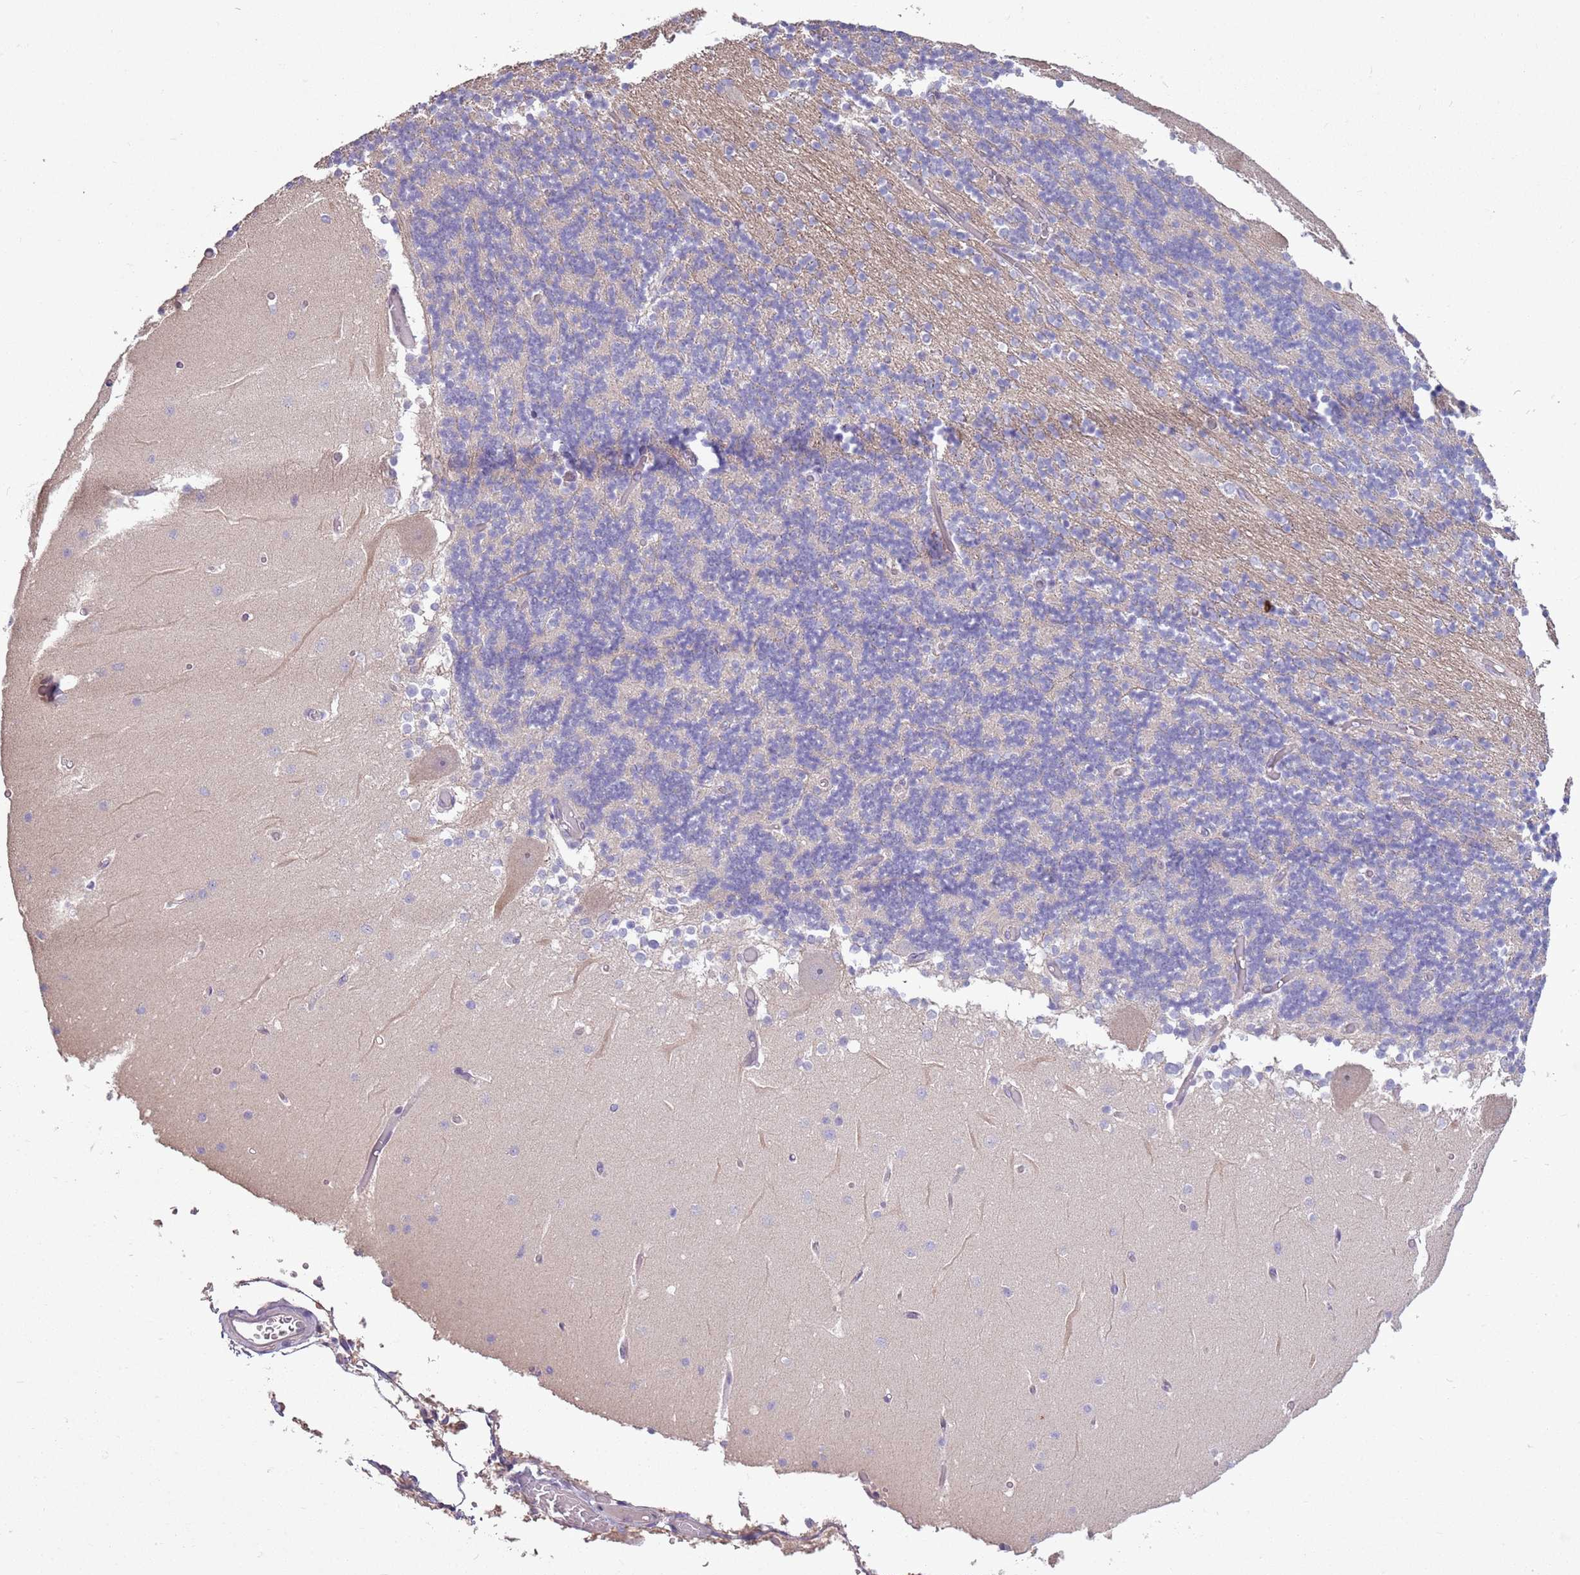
{"staining": {"intensity": "negative", "quantity": "none", "location": "none"}, "tissue": "cerebellum", "cell_type": "Cells in granular layer", "image_type": "normal", "snomed": [{"axis": "morphology", "description": "Normal tissue, NOS"}, {"axis": "topography", "description": "Cerebellum"}], "caption": "Immunohistochemical staining of unremarkable human cerebellum displays no significant staining in cells in granular layer.", "gene": "CAPN9", "patient": {"sex": "female", "age": 28}}